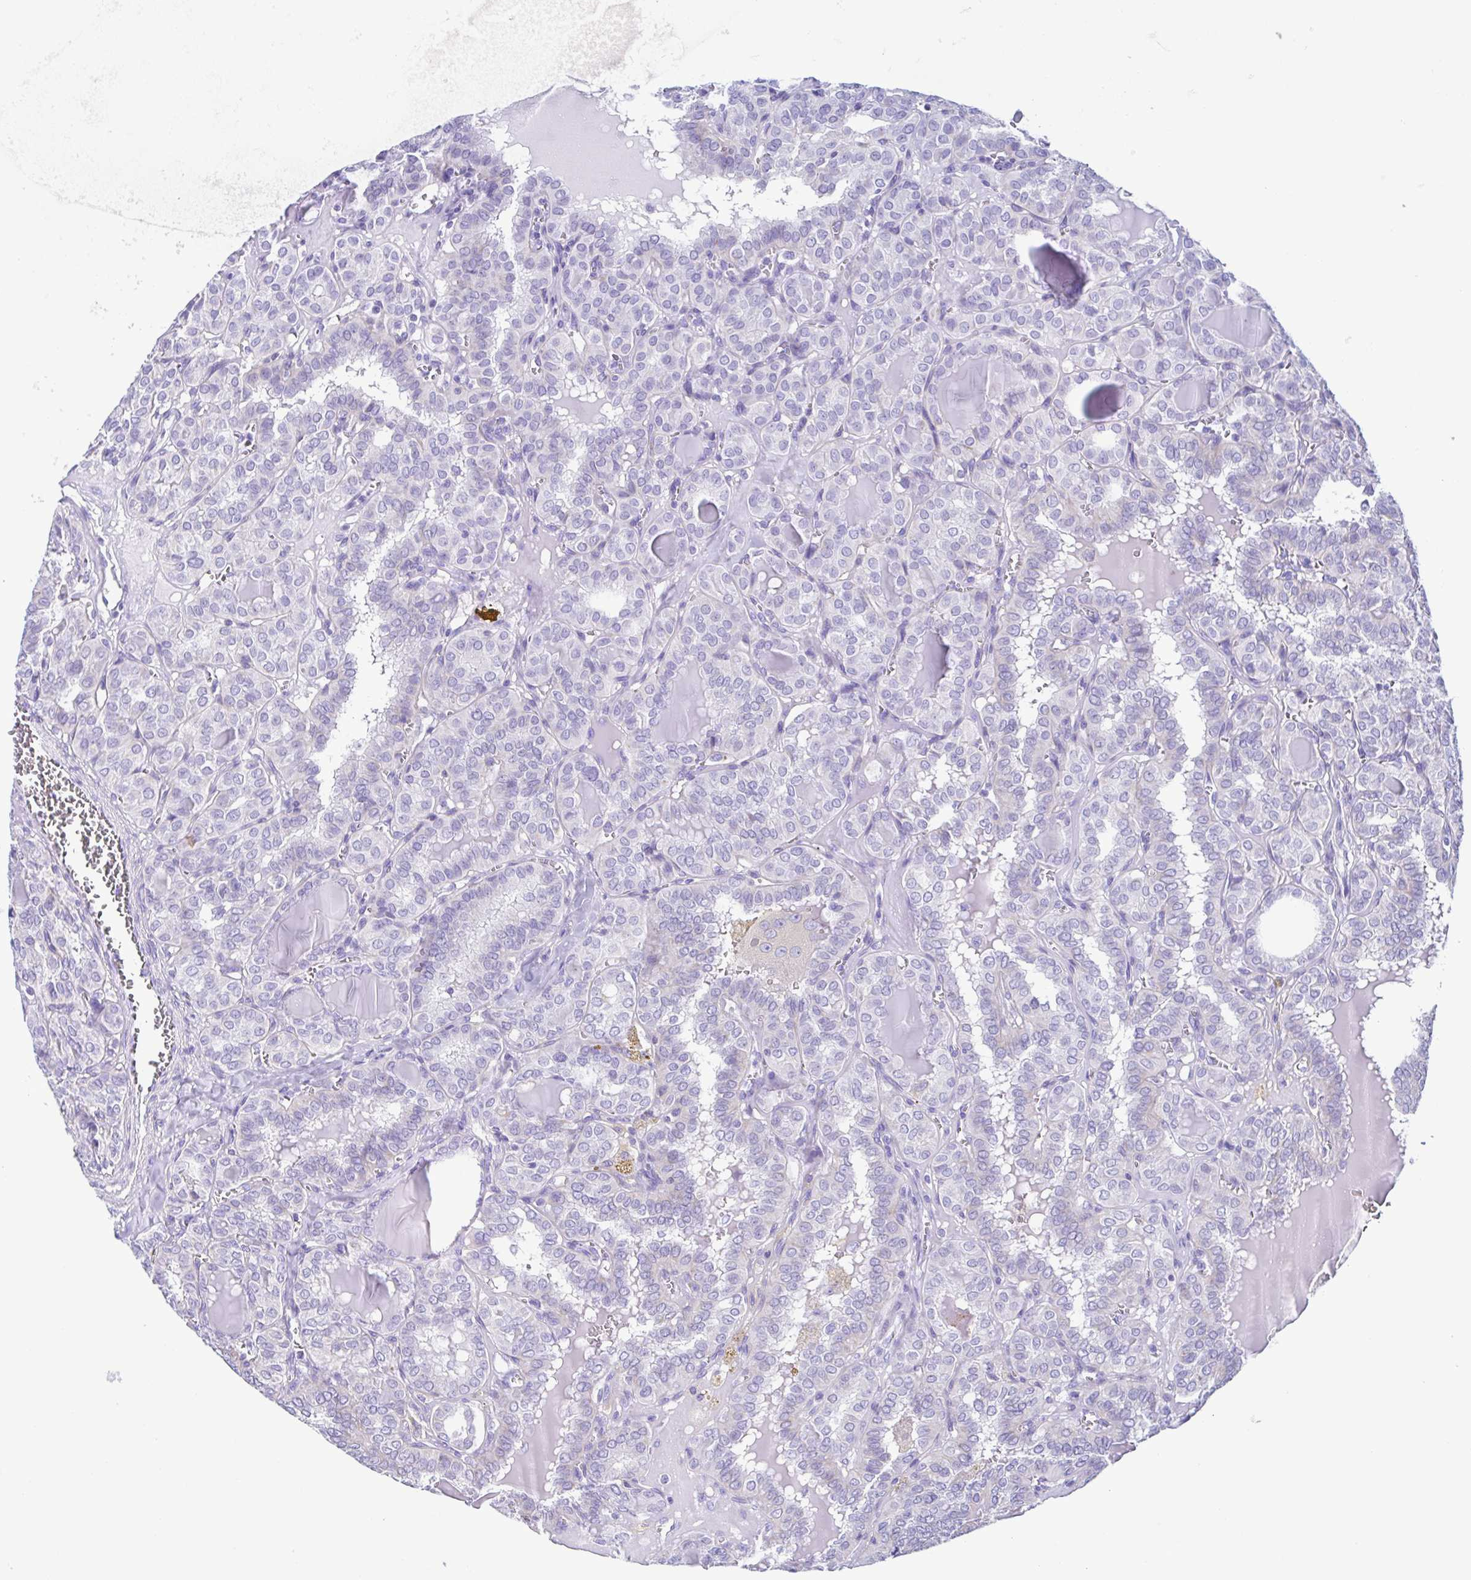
{"staining": {"intensity": "negative", "quantity": "none", "location": "none"}, "tissue": "thyroid cancer", "cell_type": "Tumor cells", "image_type": "cancer", "snomed": [{"axis": "morphology", "description": "Papillary adenocarcinoma, NOS"}, {"axis": "topography", "description": "Thyroid gland"}], "caption": "High magnification brightfield microscopy of thyroid papillary adenocarcinoma stained with DAB (3,3'-diaminobenzidine) (brown) and counterstained with hematoxylin (blue): tumor cells show no significant staining.", "gene": "ACTRT3", "patient": {"sex": "female", "age": 41}}